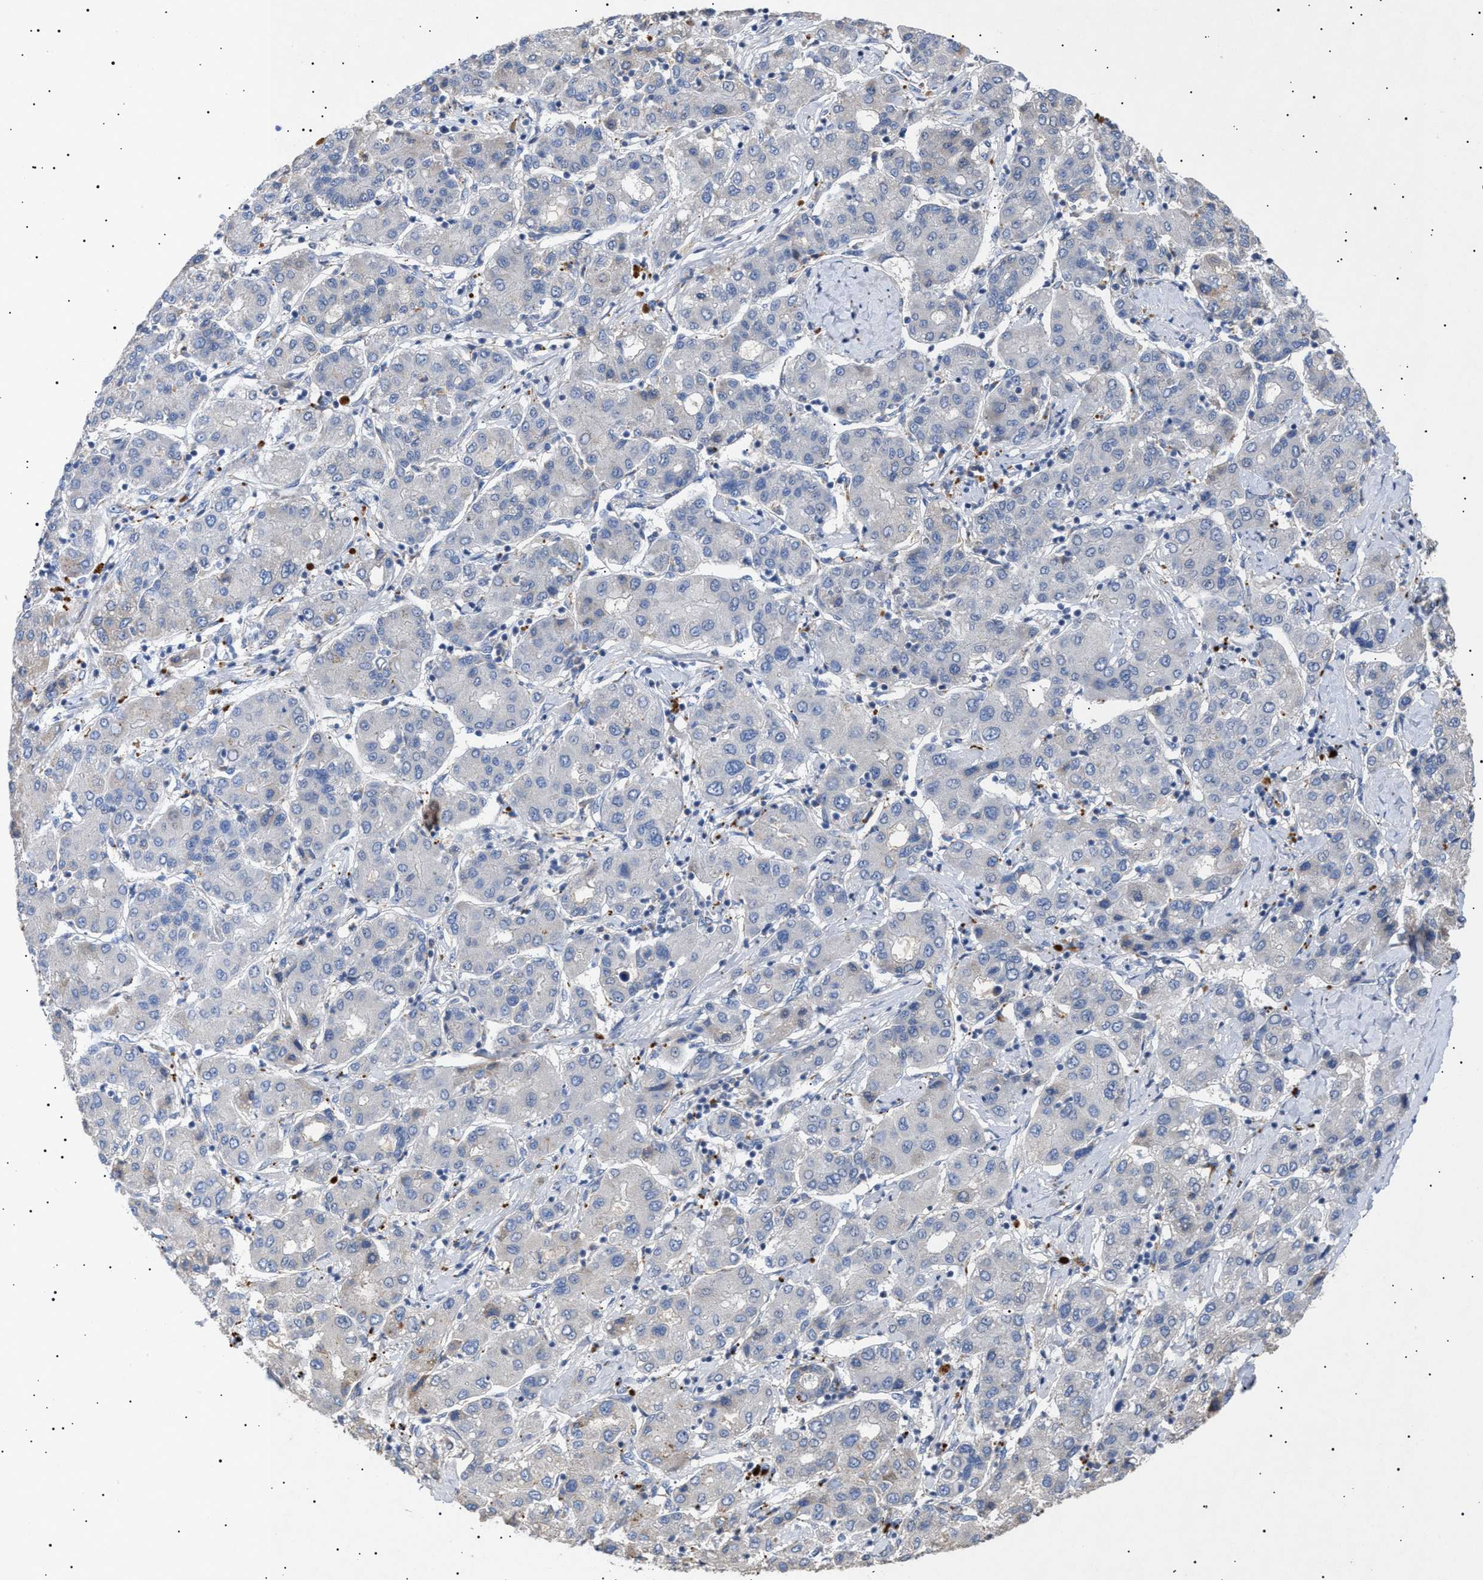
{"staining": {"intensity": "negative", "quantity": "none", "location": "none"}, "tissue": "liver cancer", "cell_type": "Tumor cells", "image_type": "cancer", "snomed": [{"axis": "morphology", "description": "Carcinoma, Hepatocellular, NOS"}, {"axis": "topography", "description": "Liver"}], "caption": "High power microscopy image of an IHC photomicrograph of liver cancer, revealing no significant positivity in tumor cells.", "gene": "SIRT5", "patient": {"sex": "male", "age": 65}}